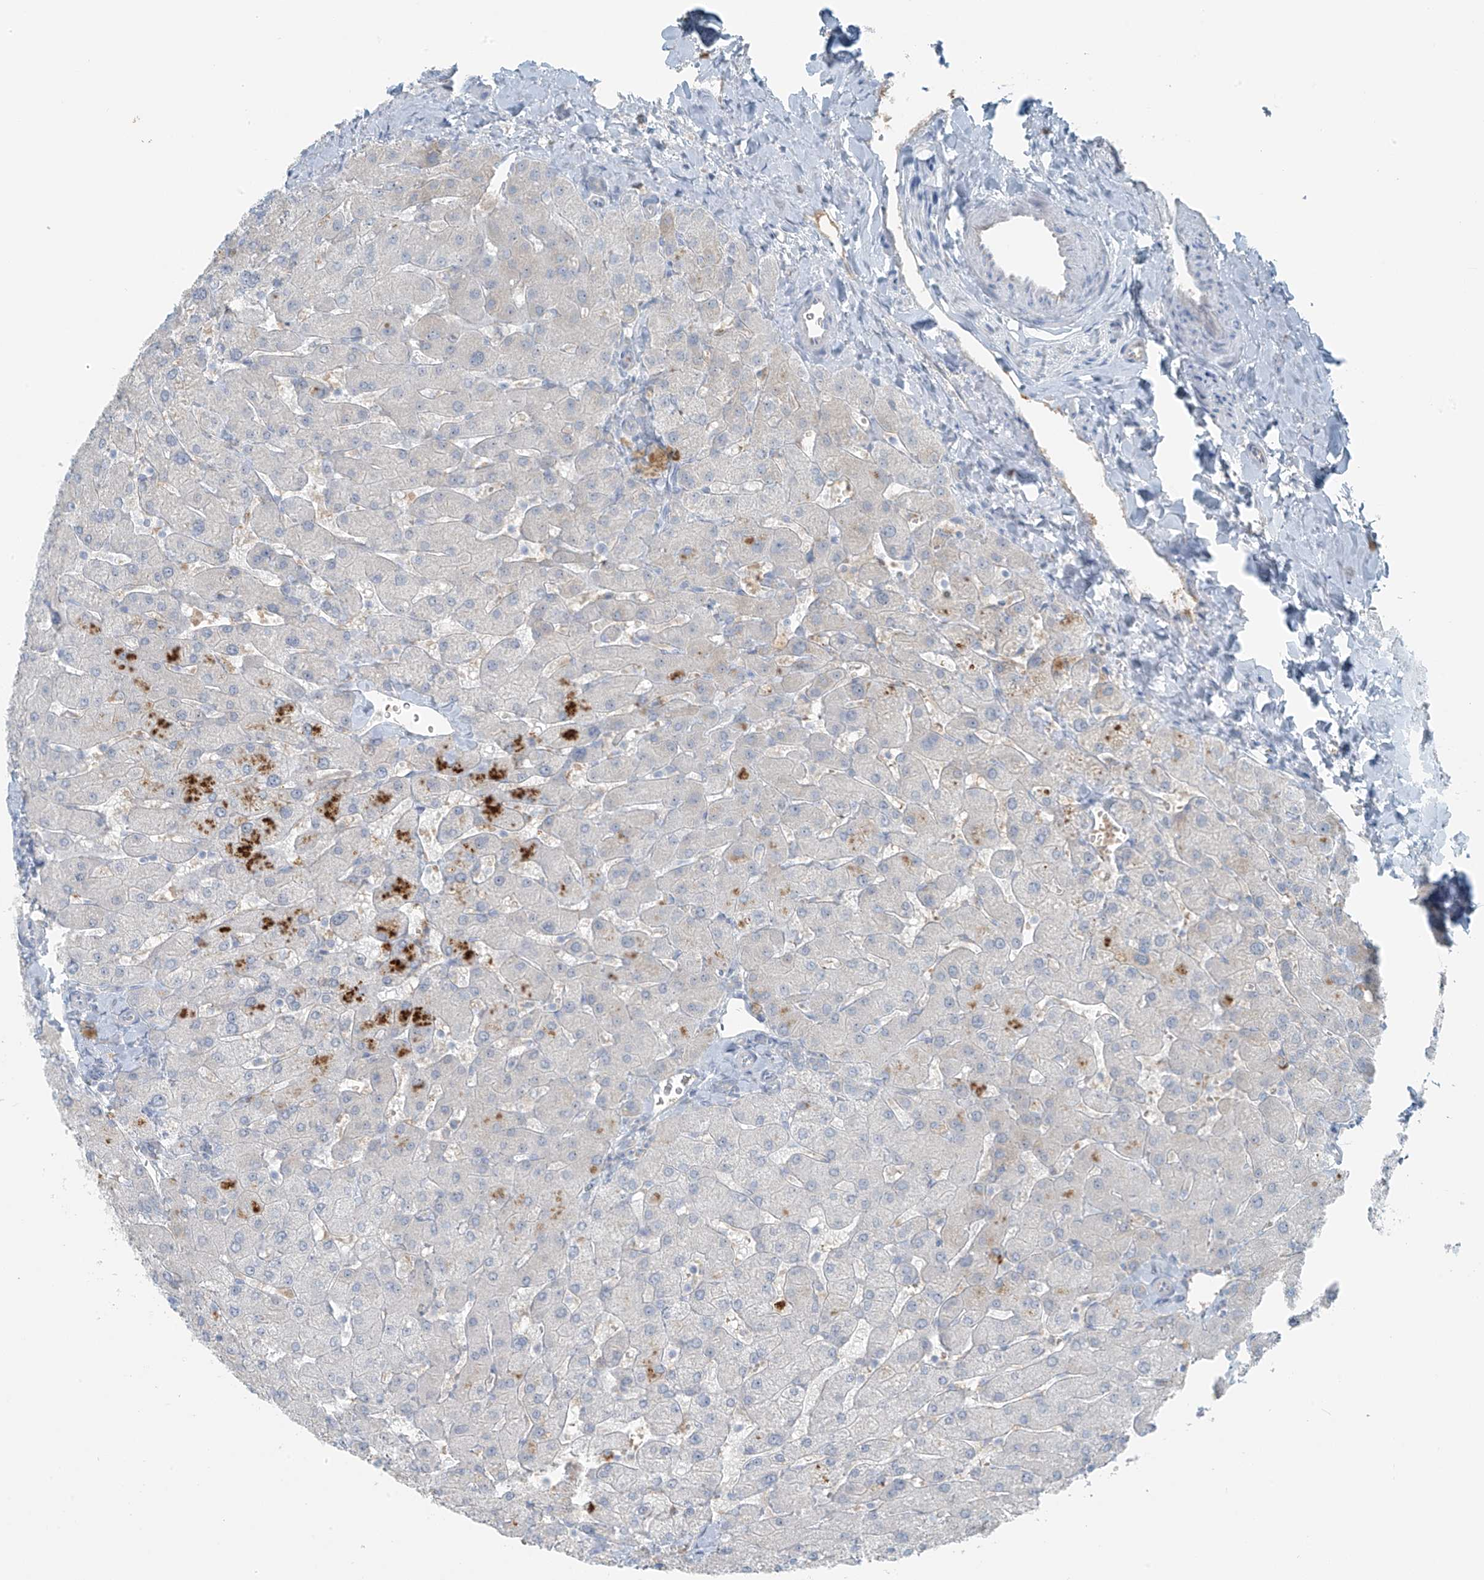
{"staining": {"intensity": "negative", "quantity": "none", "location": "none"}, "tissue": "liver", "cell_type": "Cholangiocytes", "image_type": "normal", "snomed": [{"axis": "morphology", "description": "Normal tissue, NOS"}, {"axis": "topography", "description": "Liver"}], "caption": "Immunohistochemistry photomicrograph of normal liver: liver stained with DAB shows no significant protein expression in cholangiocytes.", "gene": "FAM131C", "patient": {"sex": "male", "age": 55}}